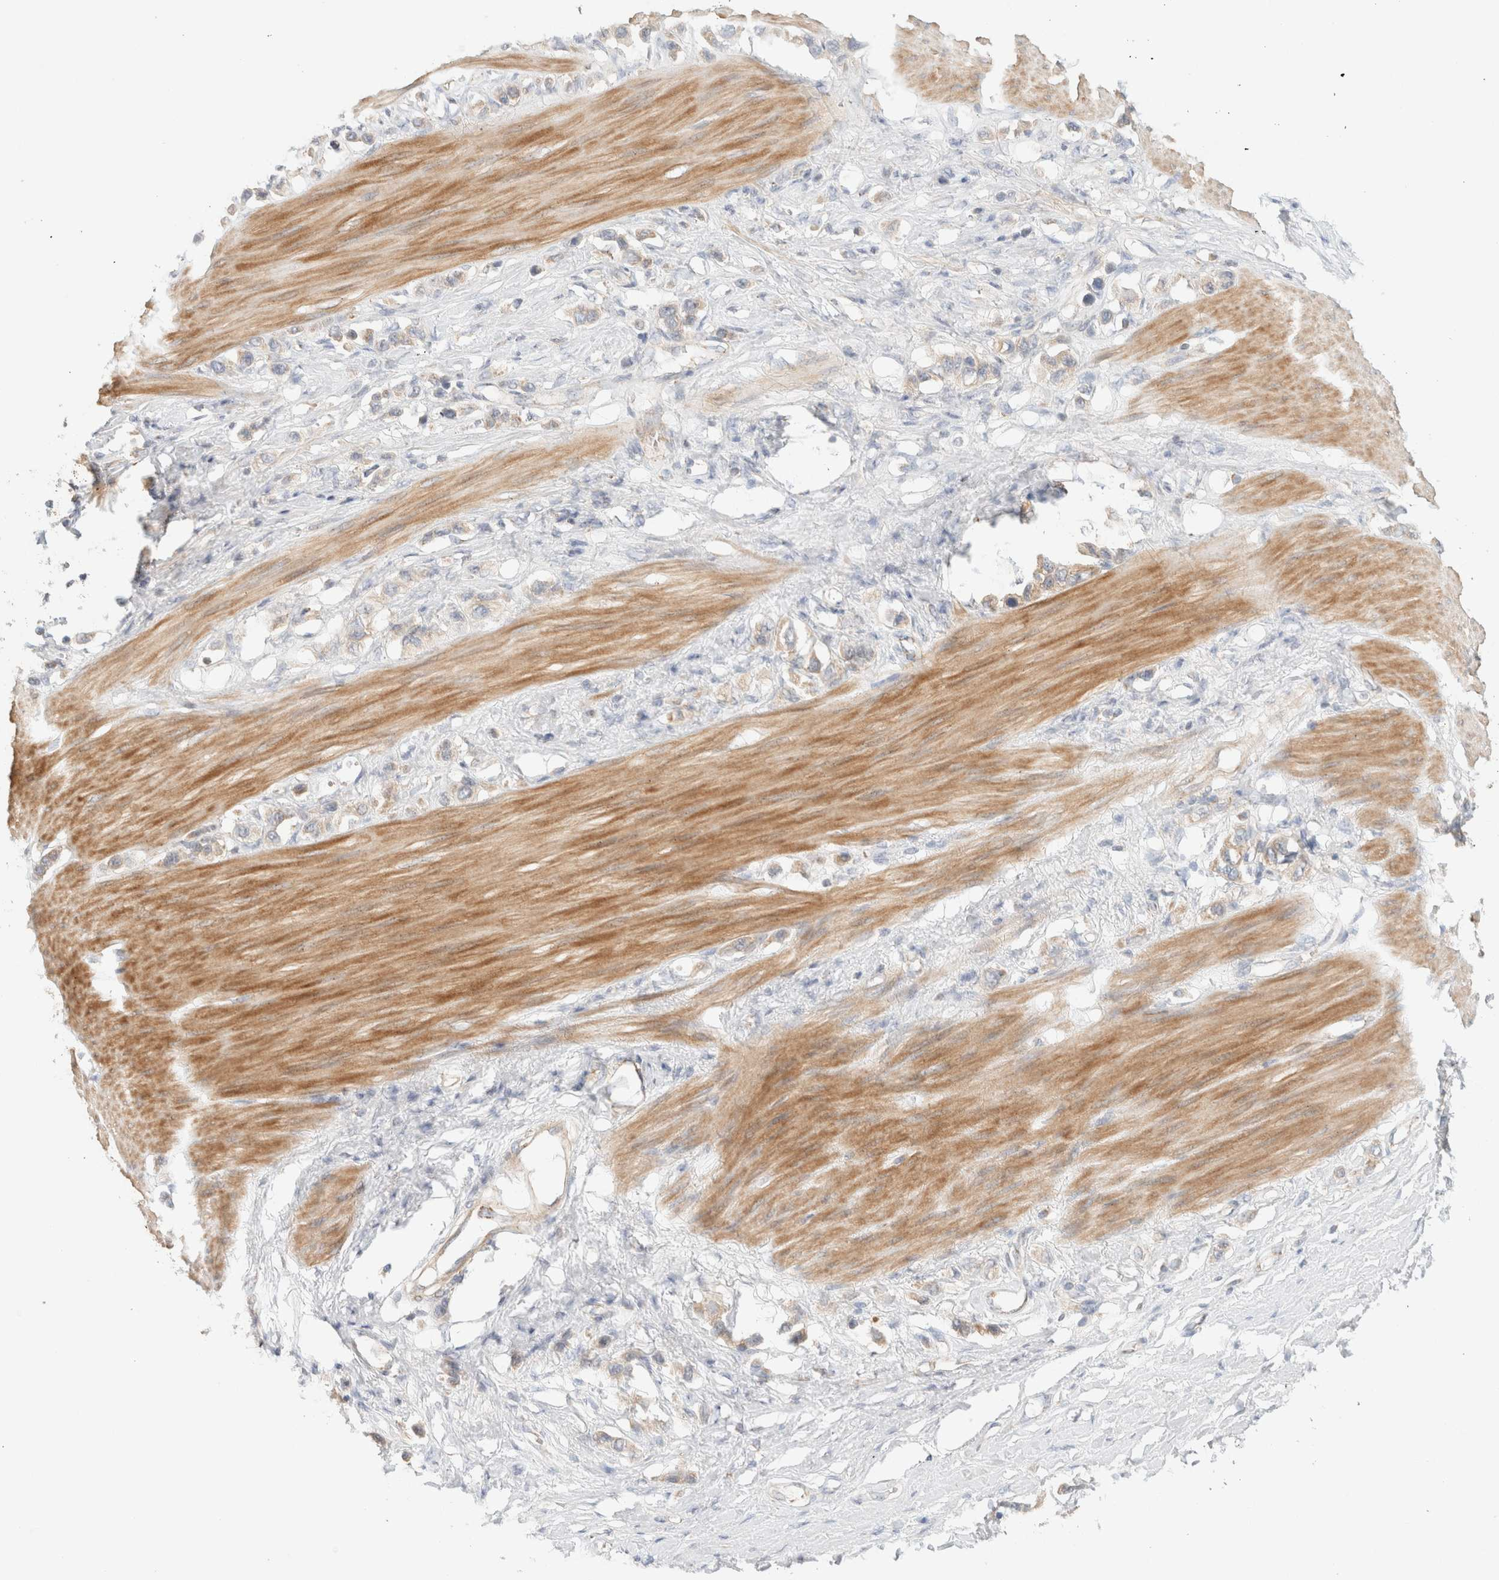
{"staining": {"intensity": "weak", "quantity": "25%-75%", "location": "cytoplasmic/membranous"}, "tissue": "stomach cancer", "cell_type": "Tumor cells", "image_type": "cancer", "snomed": [{"axis": "morphology", "description": "Adenocarcinoma, NOS"}, {"axis": "topography", "description": "Stomach"}], "caption": "Protein expression analysis of stomach adenocarcinoma shows weak cytoplasmic/membranous positivity in approximately 25%-75% of tumor cells.", "gene": "MRM3", "patient": {"sex": "female", "age": 65}}